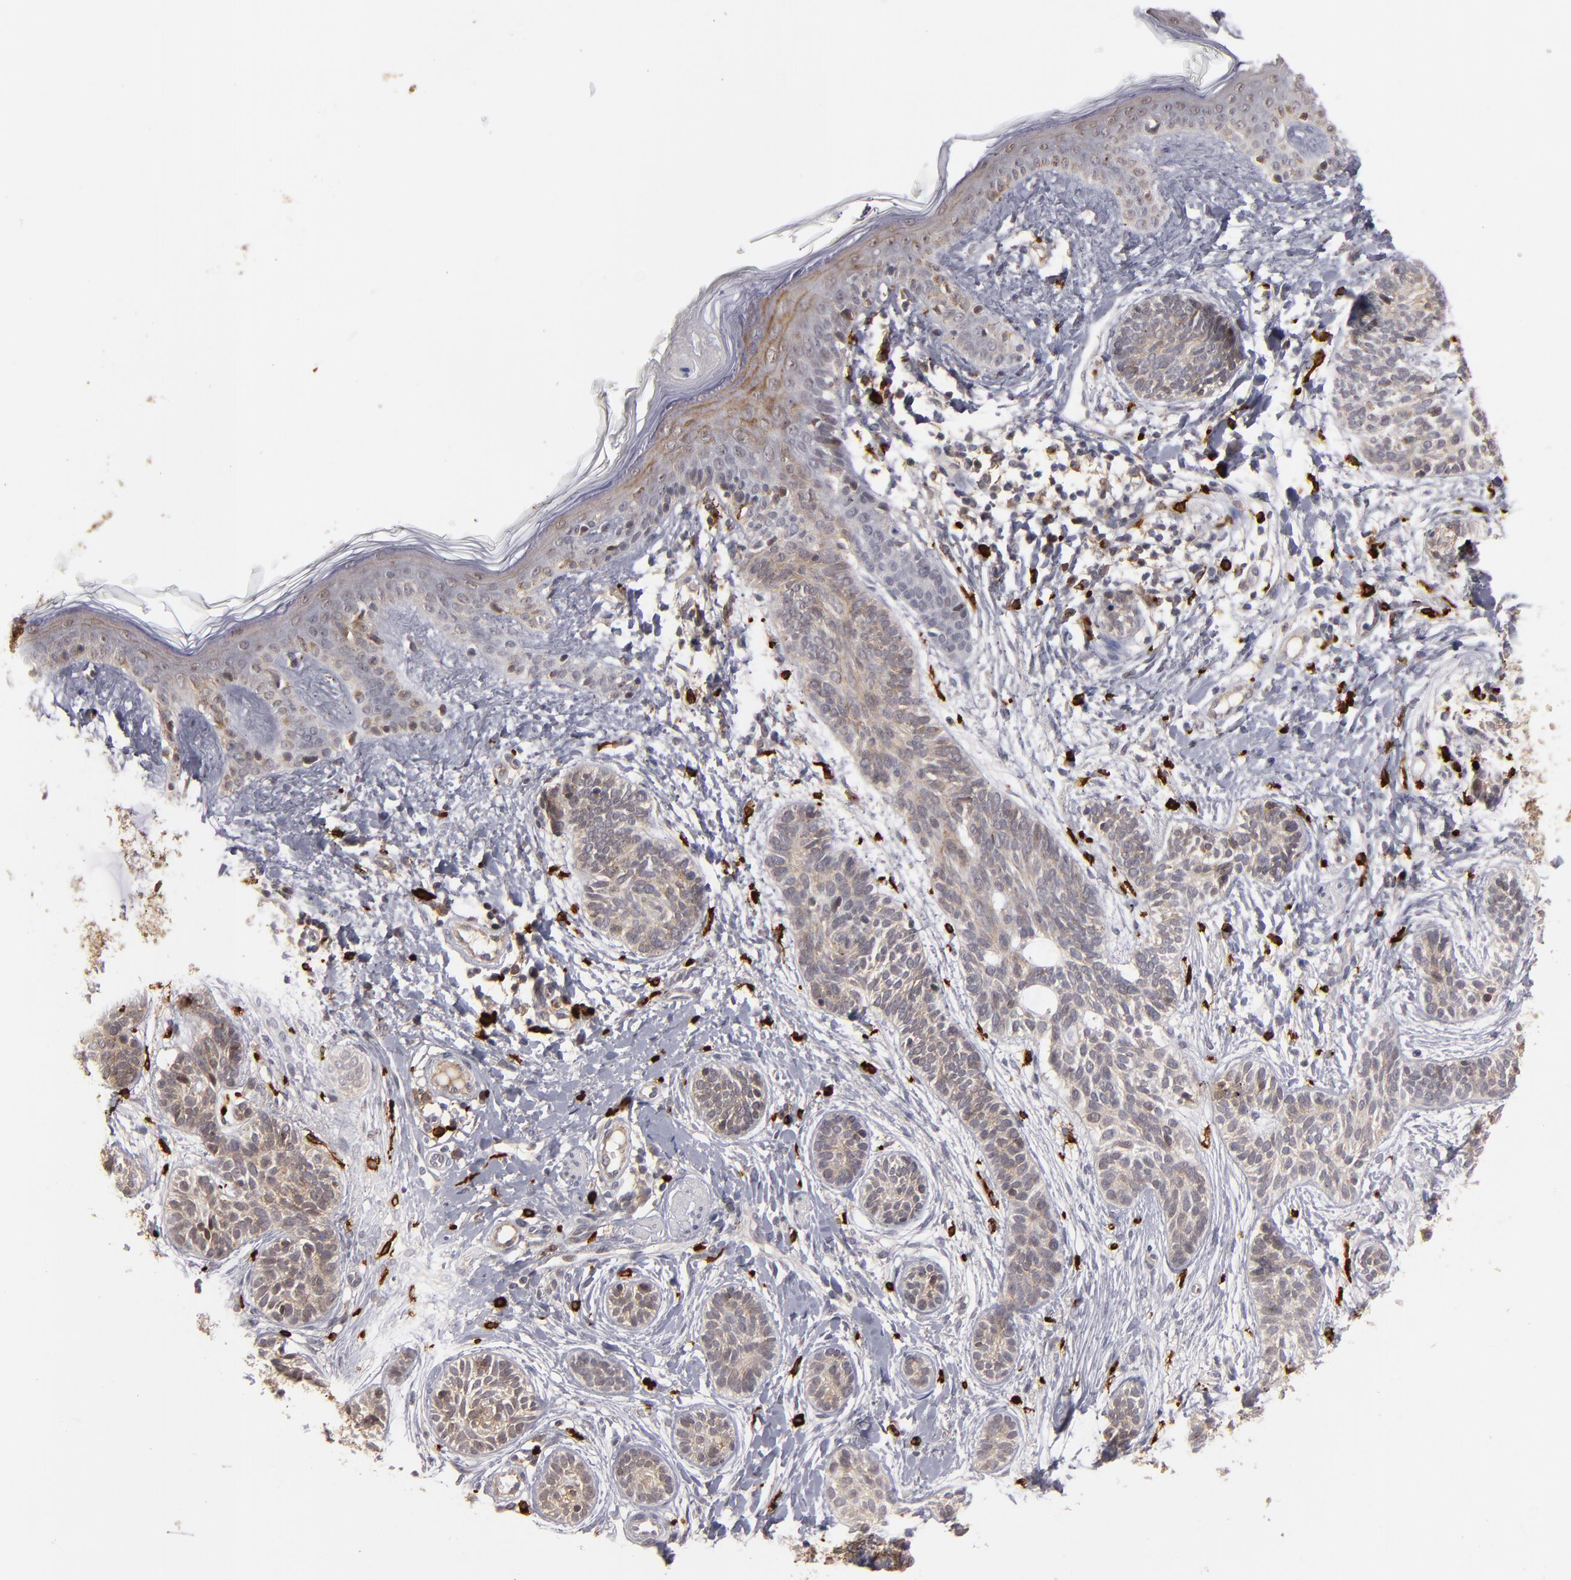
{"staining": {"intensity": "weak", "quantity": ">75%", "location": "cytoplasmic/membranous"}, "tissue": "skin cancer", "cell_type": "Tumor cells", "image_type": "cancer", "snomed": [{"axis": "morphology", "description": "Normal tissue, NOS"}, {"axis": "morphology", "description": "Basal cell carcinoma"}, {"axis": "topography", "description": "Skin"}], "caption": "High-power microscopy captured an immunohistochemistry photomicrograph of skin basal cell carcinoma, revealing weak cytoplasmic/membranous staining in approximately >75% of tumor cells.", "gene": "STX3", "patient": {"sex": "male", "age": 63}}